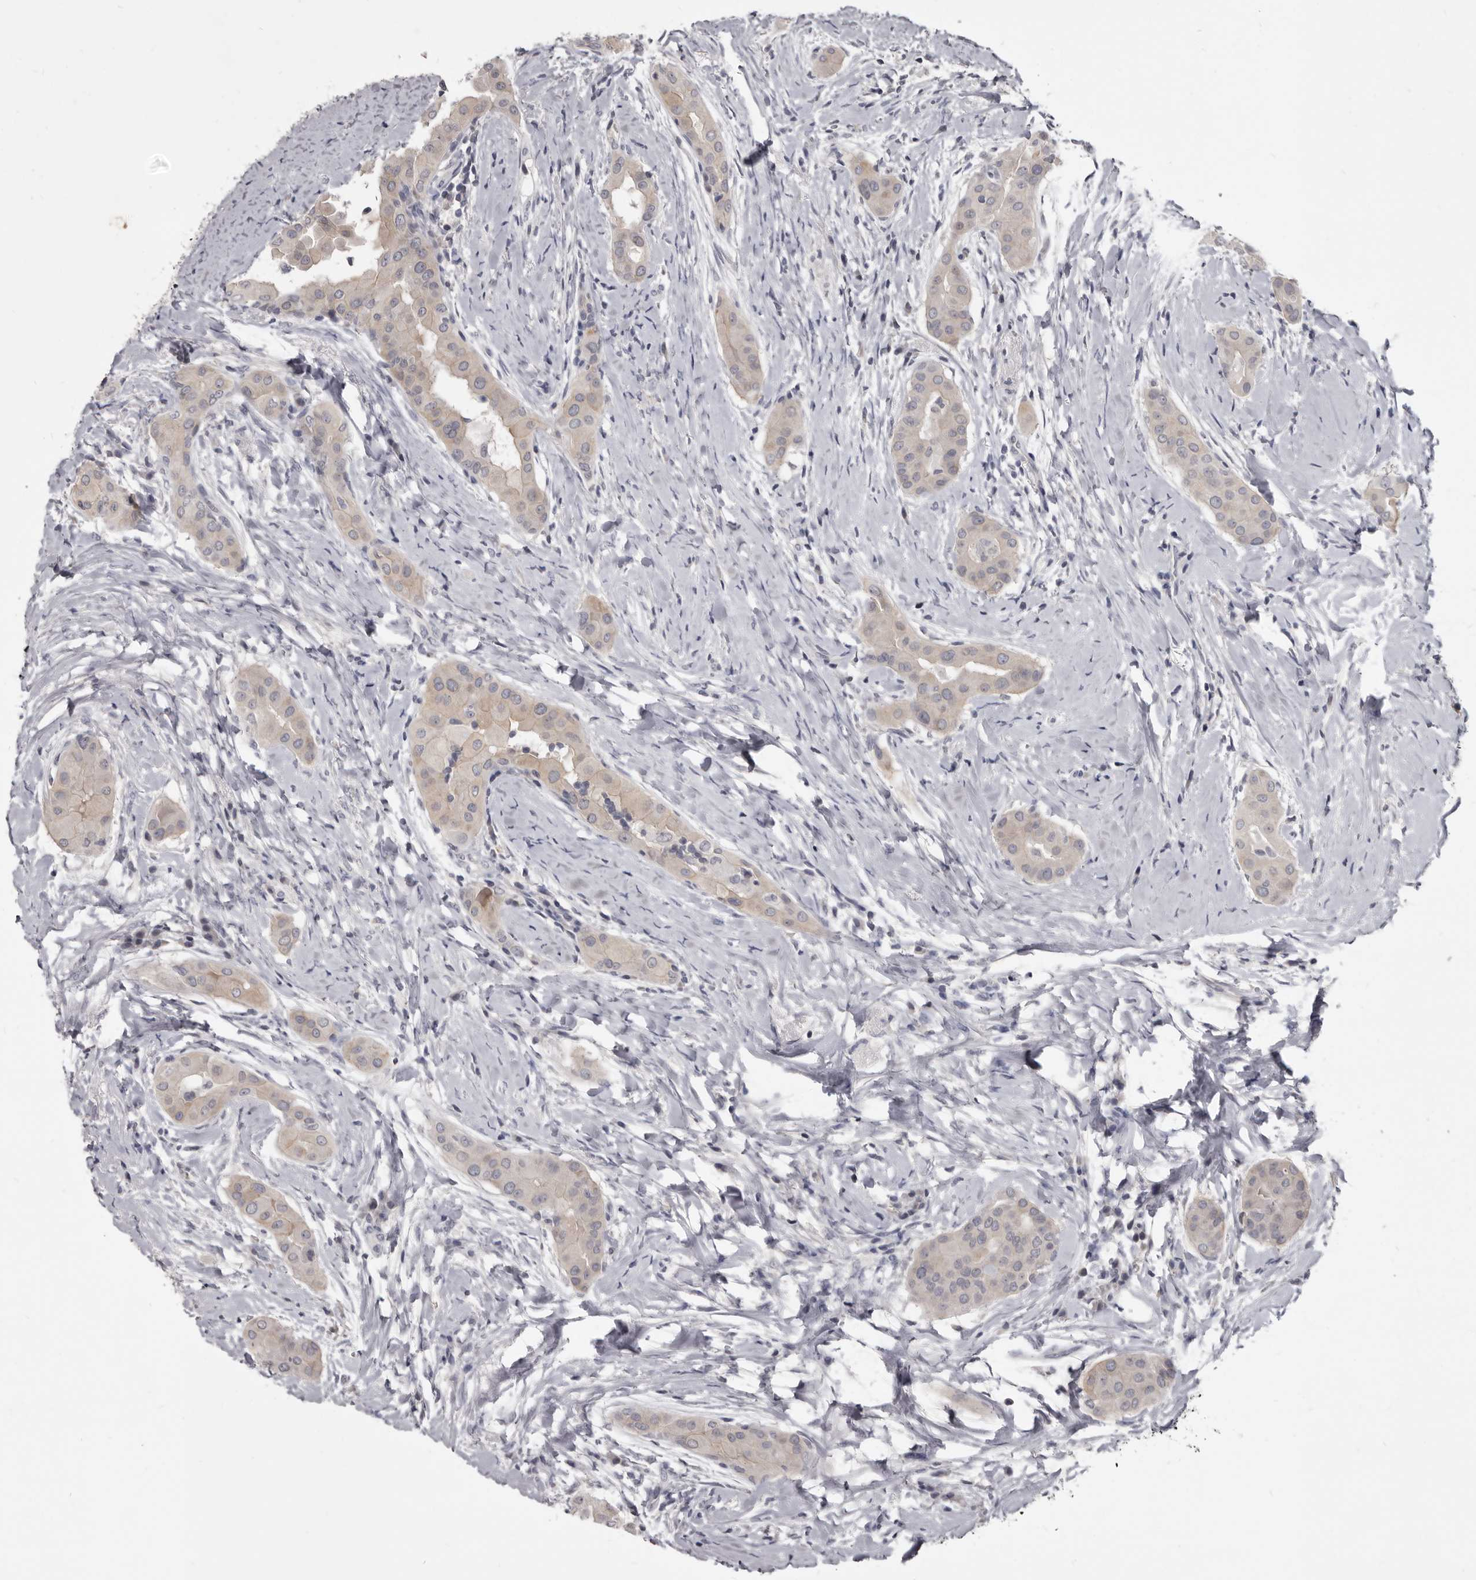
{"staining": {"intensity": "weak", "quantity": "<25%", "location": "cytoplasmic/membranous"}, "tissue": "thyroid cancer", "cell_type": "Tumor cells", "image_type": "cancer", "snomed": [{"axis": "morphology", "description": "Papillary adenocarcinoma, NOS"}, {"axis": "topography", "description": "Thyroid gland"}], "caption": "There is no significant staining in tumor cells of thyroid papillary adenocarcinoma.", "gene": "SULT1E1", "patient": {"sex": "male", "age": 33}}